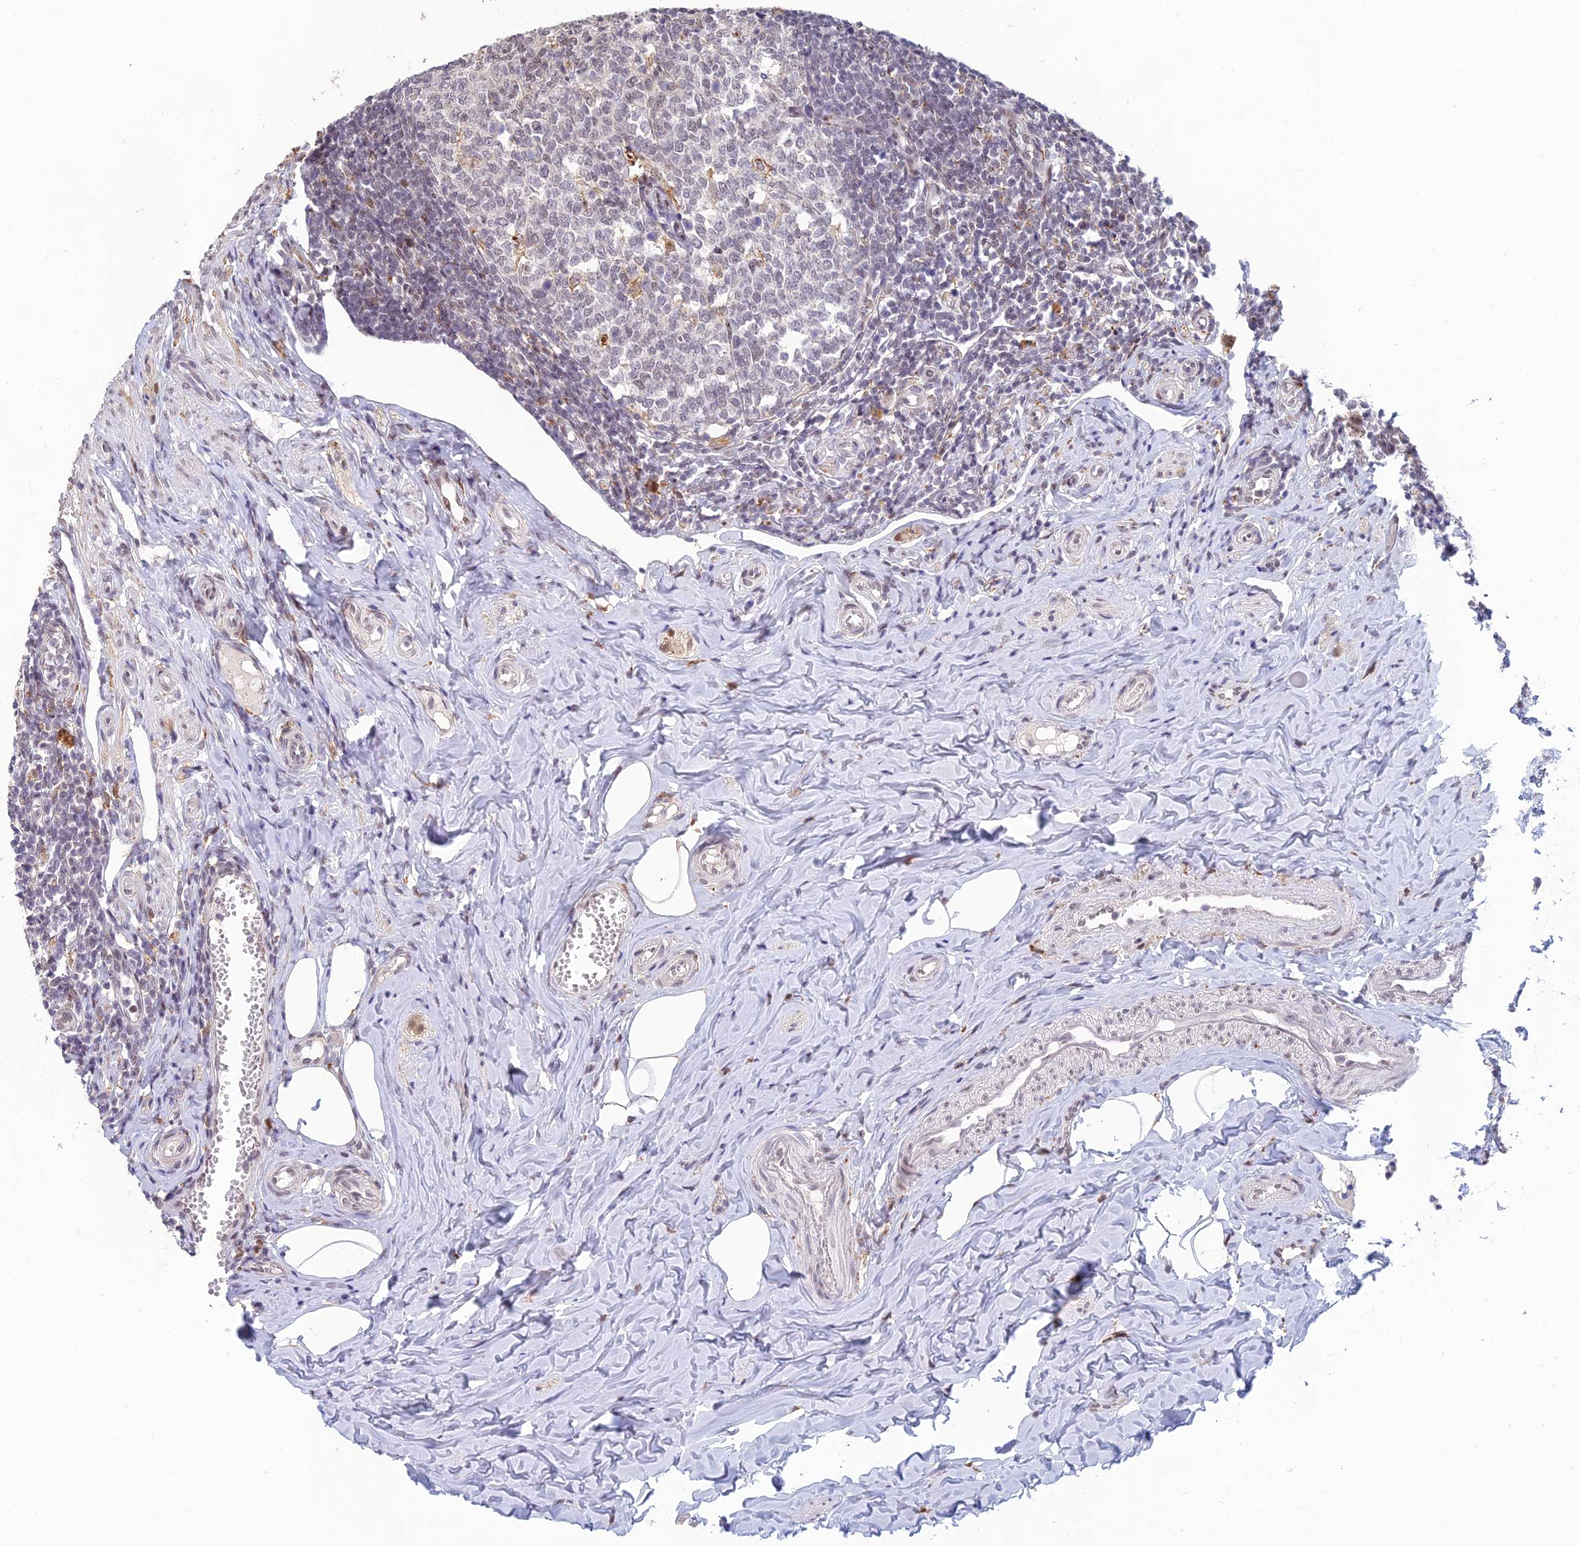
{"staining": {"intensity": "moderate", "quantity": "25%-75%", "location": "nuclear"}, "tissue": "appendix", "cell_type": "Glandular cells", "image_type": "normal", "snomed": [{"axis": "morphology", "description": "Normal tissue, NOS"}, {"axis": "topography", "description": "Appendix"}], "caption": "An immunohistochemistry photomicrograph of unremarkable tissue is shown. Protein staining in brown labels moderate nuclear positivity in appendix within glandular cells.", "gene": "ABHD17A", "patient": {"sex": "female", "age": 33}}